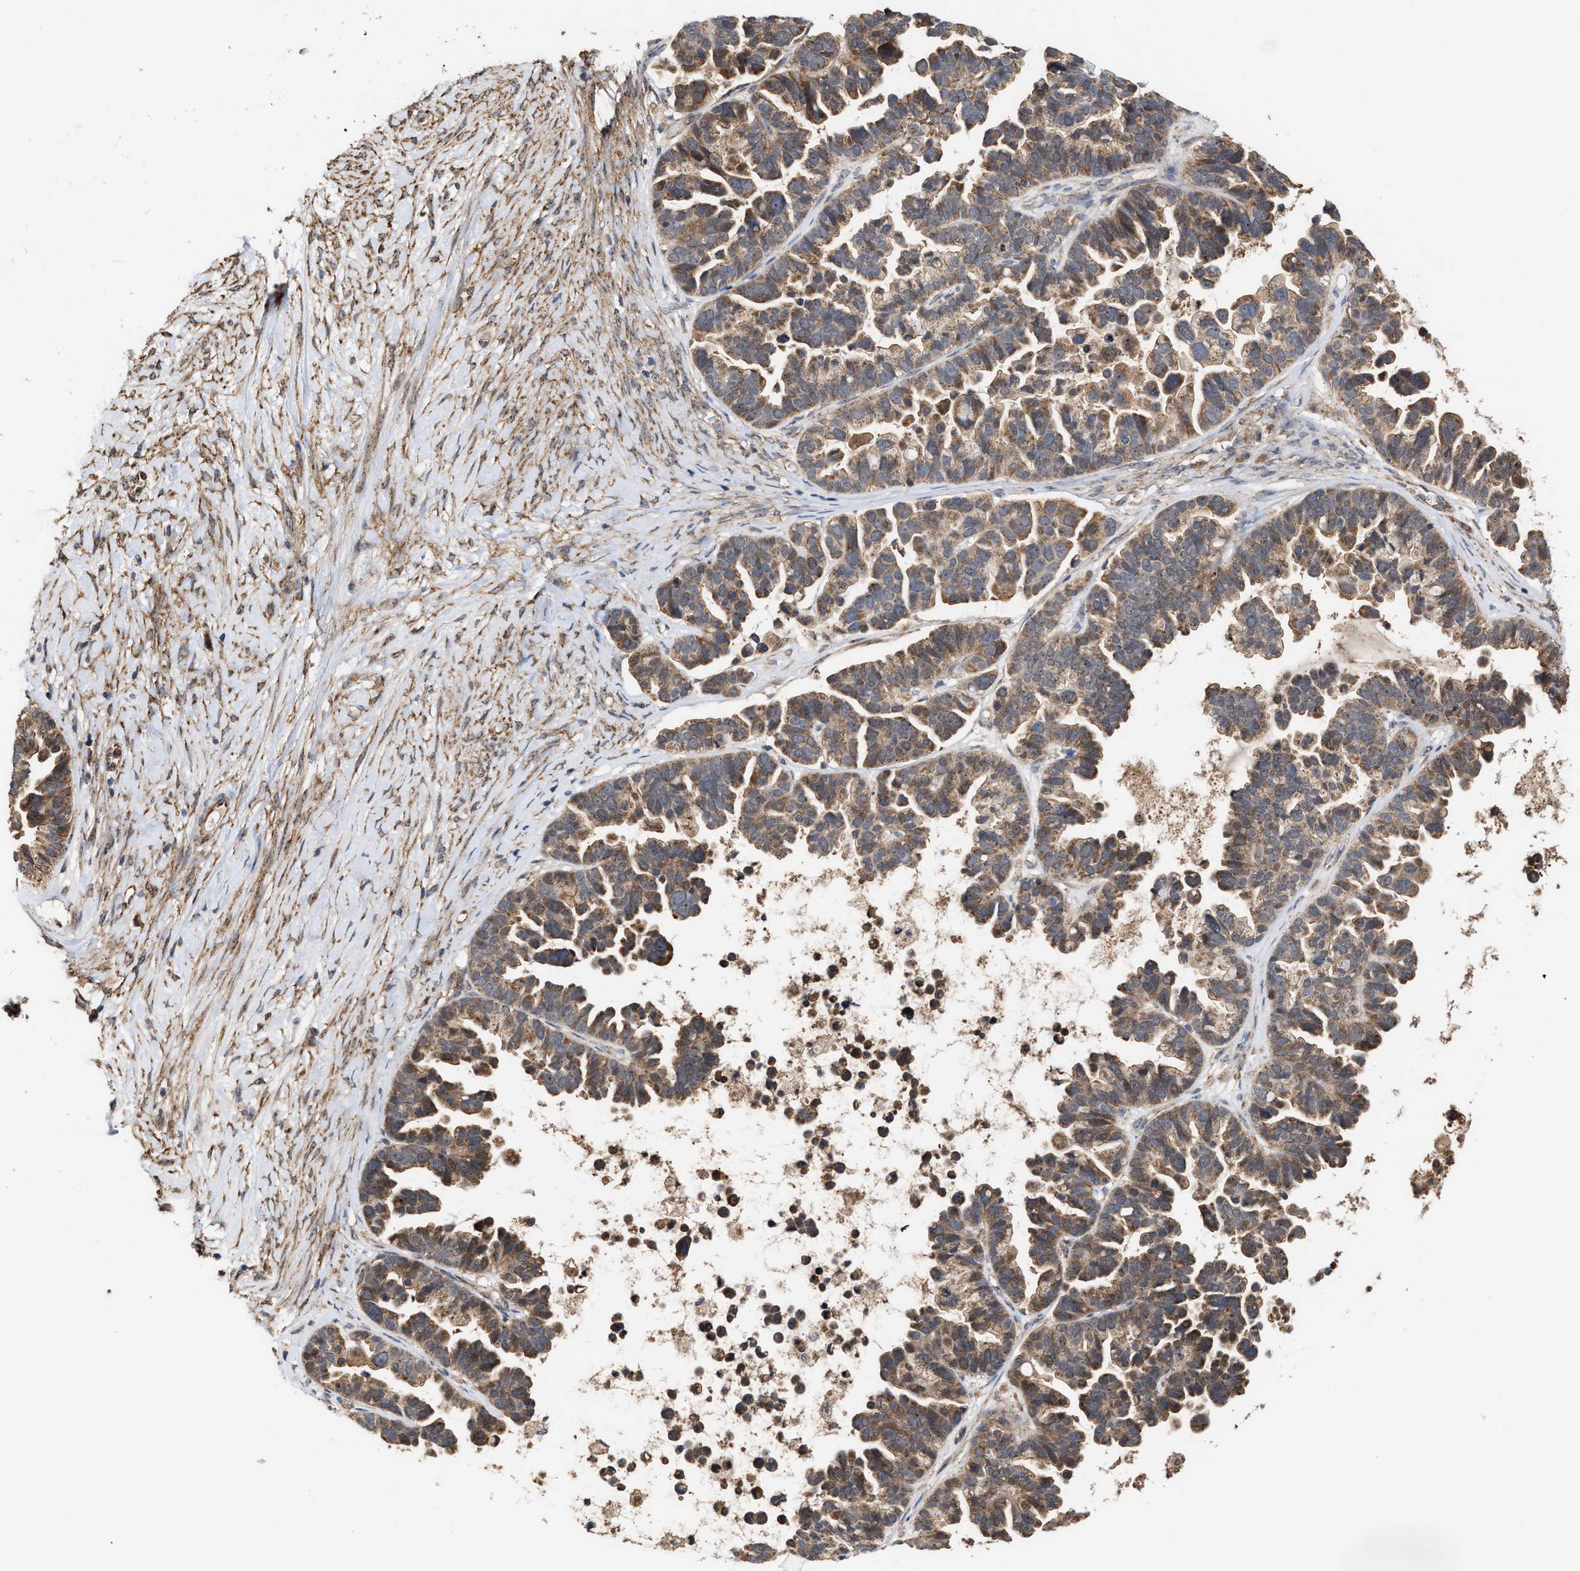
{"staining": {"intensity": "moderate", "quantity": ">75%", "location": "cytoplasmic/membranous"}, "tissue": "ovarian cancer", "cell_type": "Tumor cells", "image_type": "cancer", "snomed": [{"axis": "morphology", "description": "Cystadenocarcinoma, serous, NOS"}, {"axis": "topography", "description": "Ovary"}], "caption": "Moderate cytoplasmic/membranous staining for a protein is seen in approximately >75% of tumor cells of ovarian cancer using immunohistochemistry (IHC).", "gene": "EXOSC2", "patient": {"sex": "female", "age": 56}}